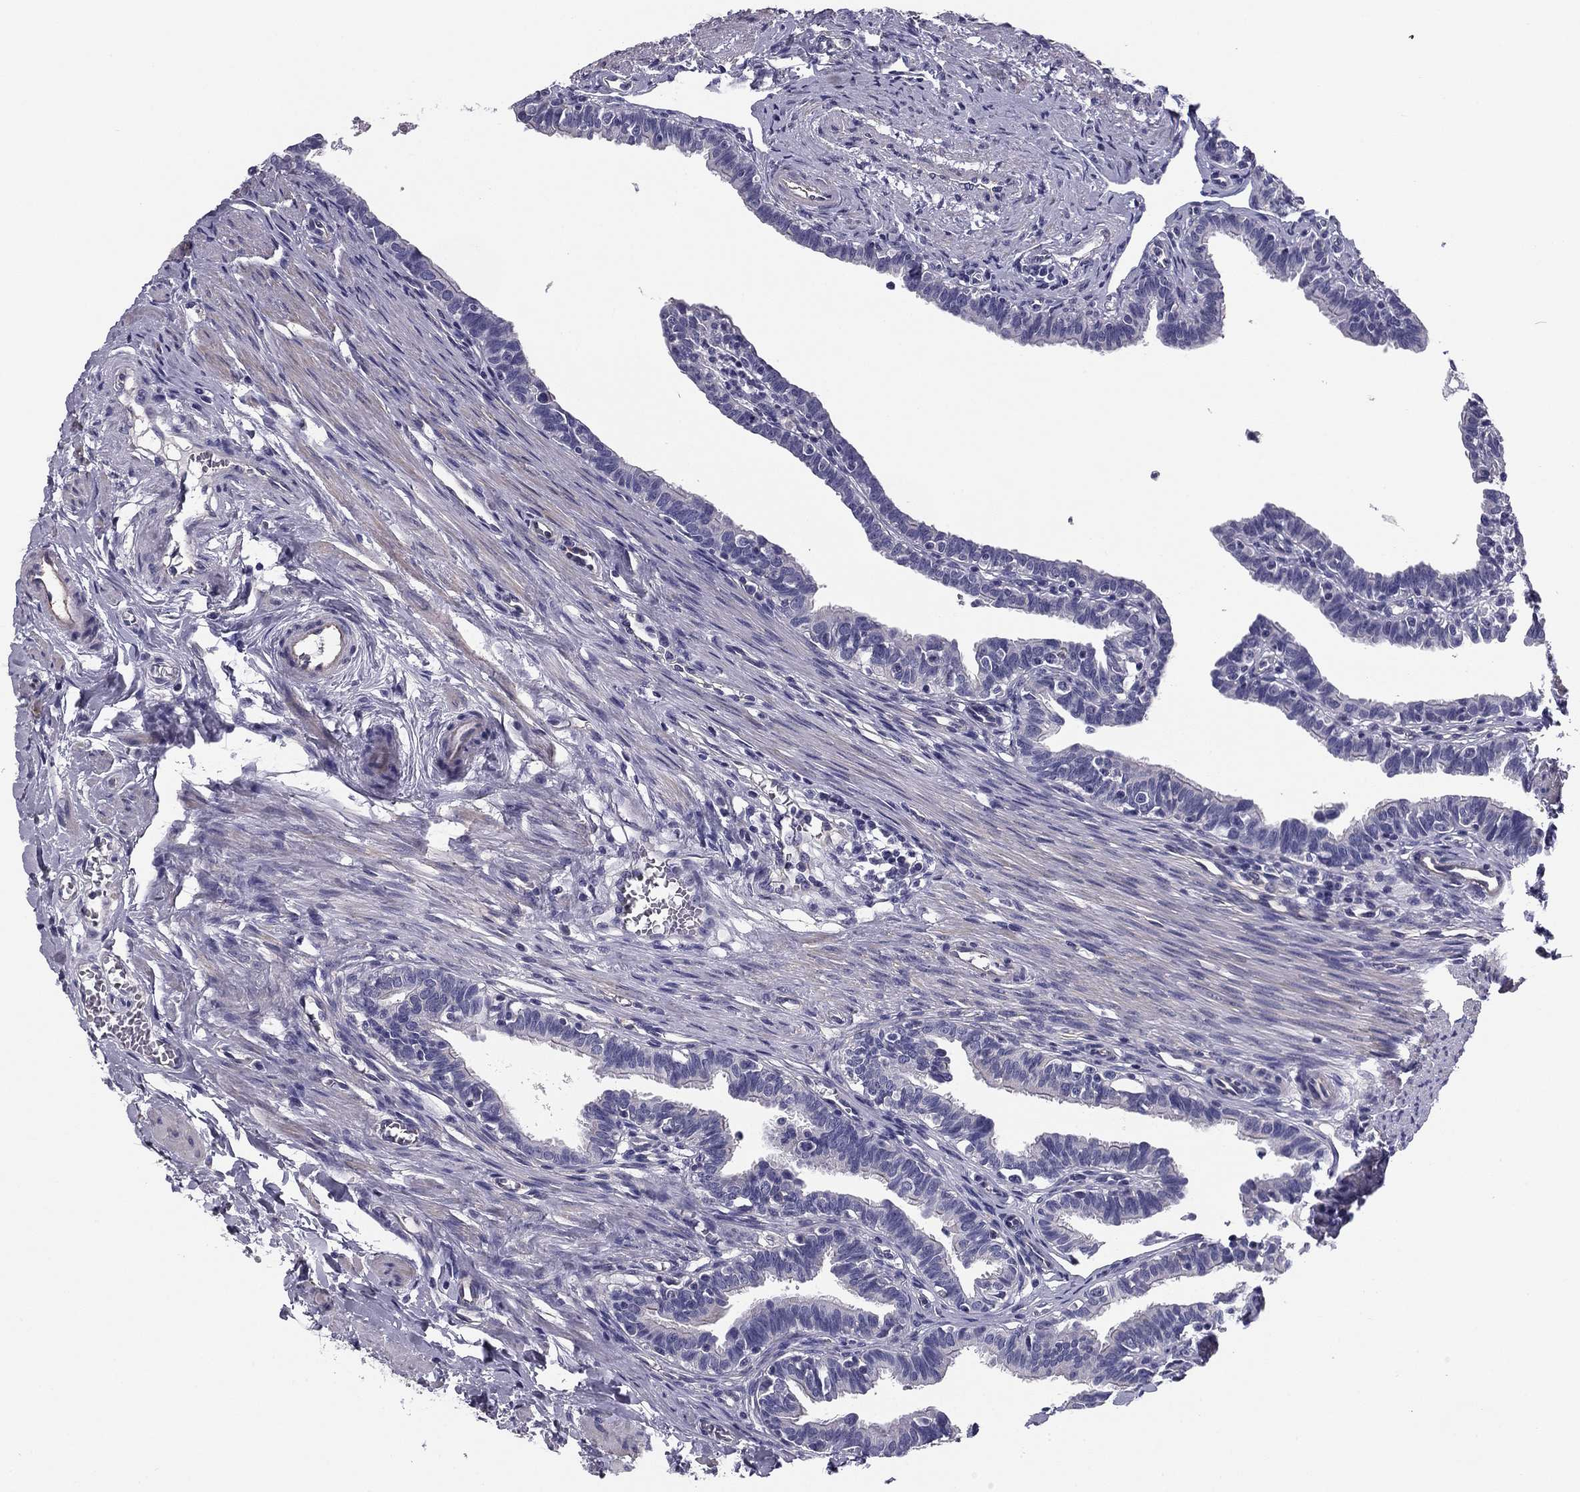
{"staining": {"intensity": "negative", "quantity": "none", "location": "none"}, "tissue": "fallopian tube", "cell_type": "Glandular cells", "image_type": "normal", "snomed": [{"axis": "morphology", "description": "Normal tissue, NOS"}, {"axis": "topography", "description": "Fallopian tube"}], "caption": "Glandular cells show no significant protein staining in benign fallopian tube. (DAB immunohistochemistry (IHC), high magnification).", "gene": "FLNC", "patient": {"sex": "female", "age": 36}}